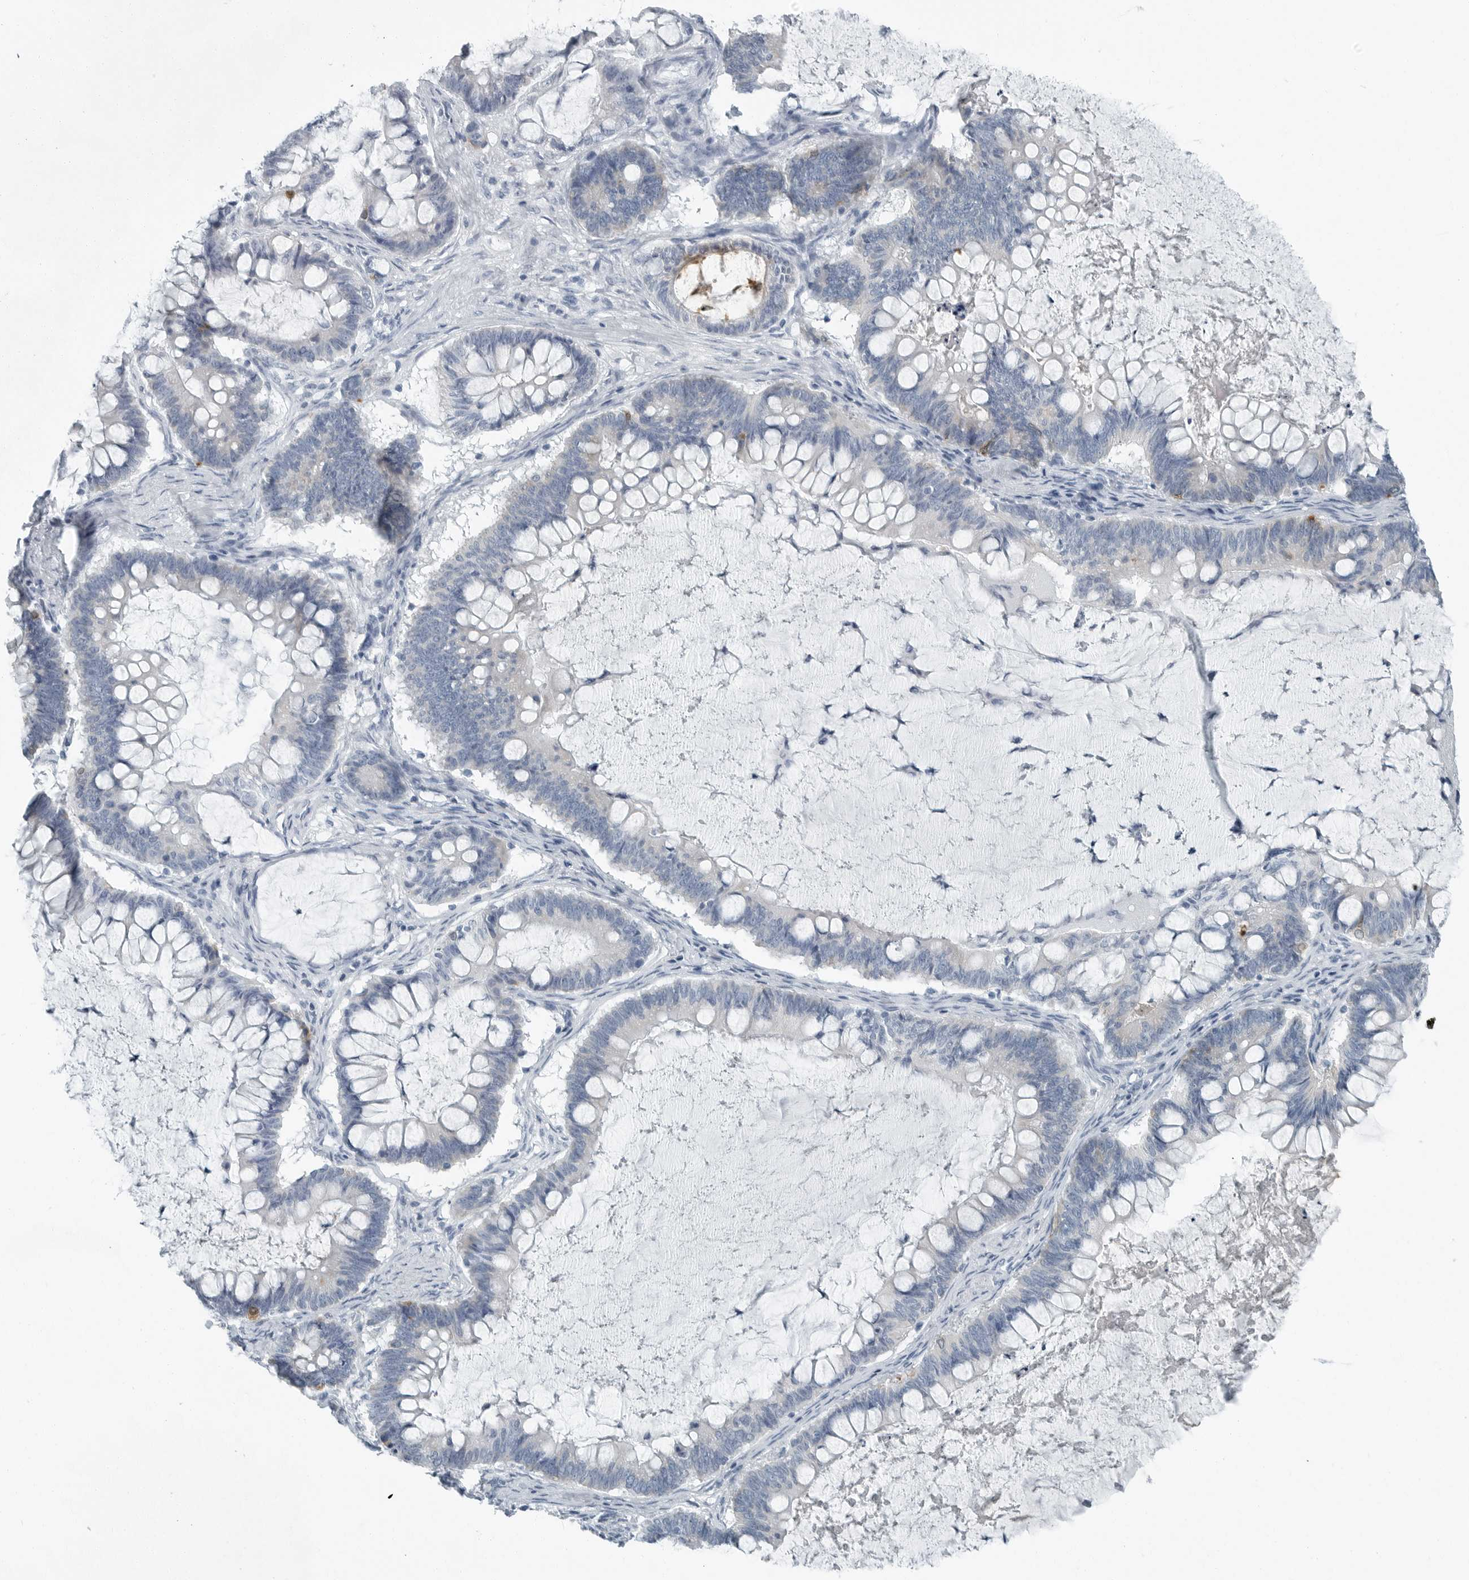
{"staining": {"intensity": "negative", "quantity": "none", "location": "none"}, "tissue": "ovarian cancer", "cell_type": "Tumor cells", "image_type": "cancer", "snomed": [{"axis": "morphology", "description": "Cystadenocarcinoma, mucinous, NOS"}, {"axis": "topography", "description": "Ovary"}], "caption": "Immunohistochemistry (IHC) micrograph of neoplastic tissue: ovarian mucinous cystadenocarcinoma stained with DAB exhibits no significant protein expression in tumor cells.", "gene": "ZPBP2", "patient": {"sex": "female", "age": 61}}